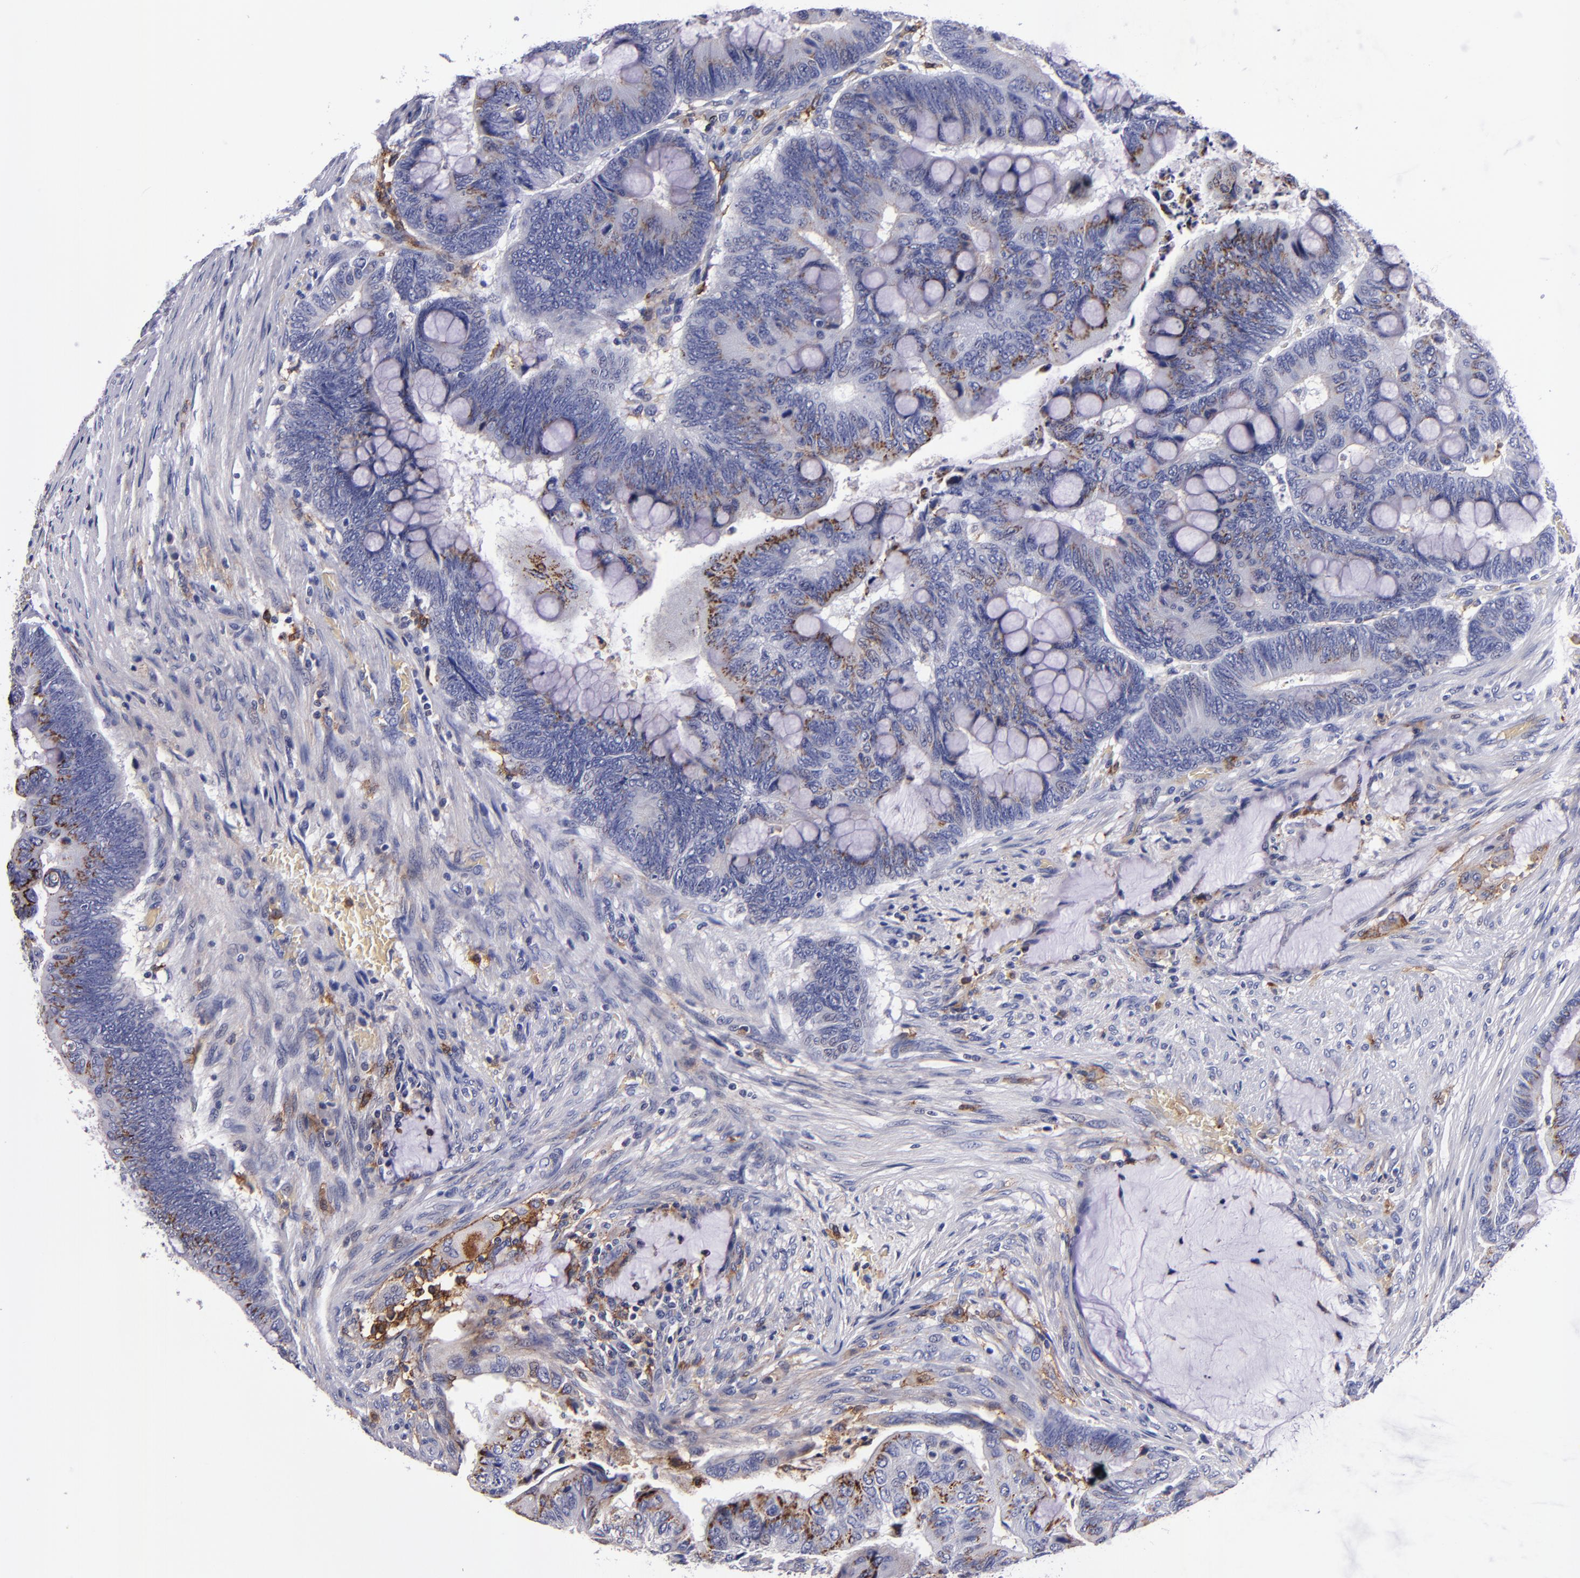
{"staining": {"intensity": "strong", "quantity": "<25%", "location": "cytoplasmic/membranous"}, "tissue": "colorectal cancer", "cell_type": "Tumor cells", "image_type": "cancer", "snomed": [{"axis": "morphology", "description": "Normal tissue, NOS"}, {"axis": "morphology", "description": "Adenocarcinoma, NOS"}, {"axis": "topography", "description": "Rectum"}], "caption": "Immunohistochemistry (IHC) (DAB (3,3'-diaminobenzidine)) staining of colorectal cancer (adenocarcinoma) displays strong cytoplasmic/membranous protein staining in about <25% of tumor cells.", "gene": "SIRPA", "patient": {"sex": "male", "age": 92}}